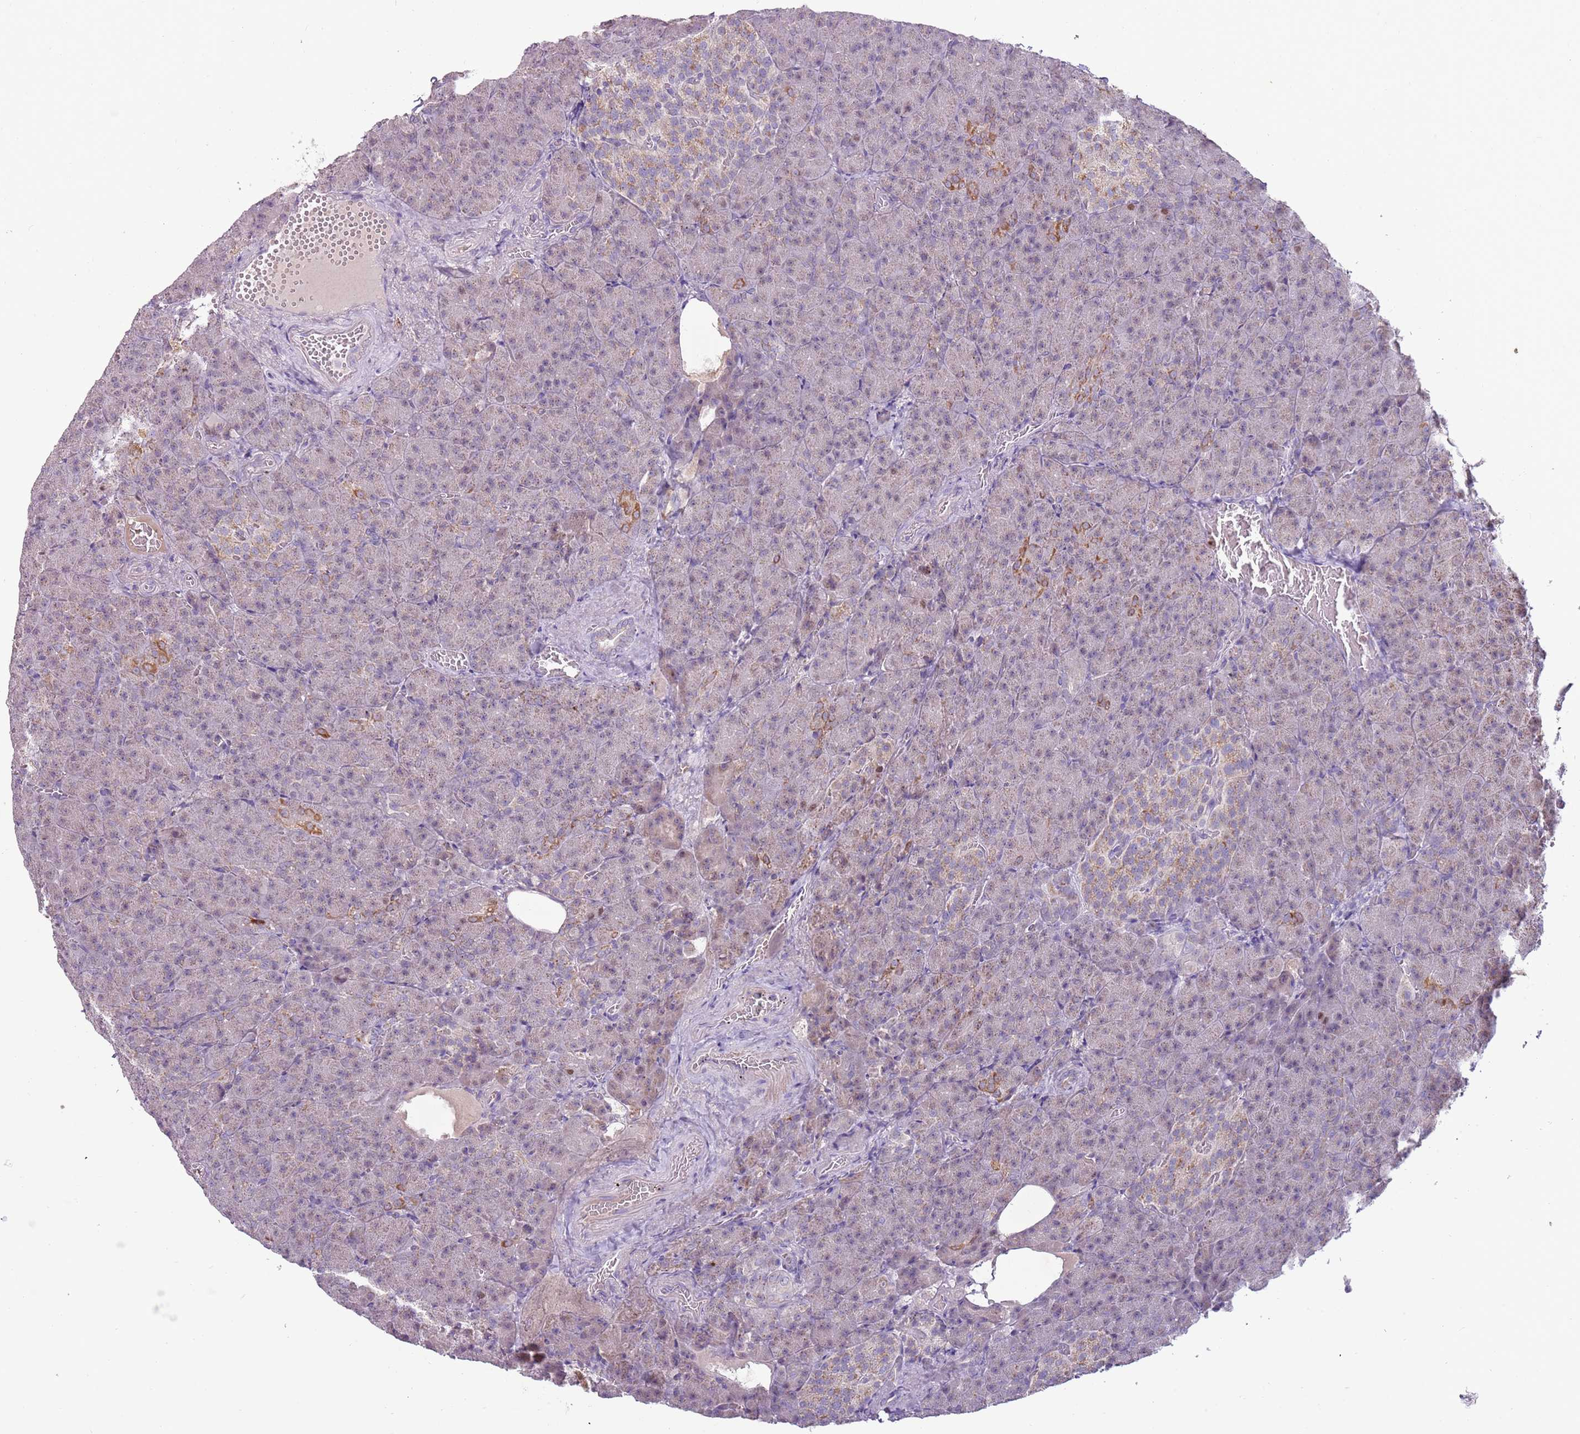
{"staining": {"intensity": "weak", "quantity": "25%-75%", "location": "cytoplasmic/membranous"}, "tissue": "pancreas", "cell_type": "Exocrine glandular cells", "image_type": "normal", "snomed": [{"axis": "morphology", "description": "Normal tissue, NOS"}, {"axis": "topography", "description": "Pancreas"}], "caption": "This is an image of IHC staining of unremarkable pancreas, which shows weak staining in the cytoplasmic/membranous of exocrine glandular cells.", "gene": "SYS1", "patient": {"sex": "female", "age": 74}}